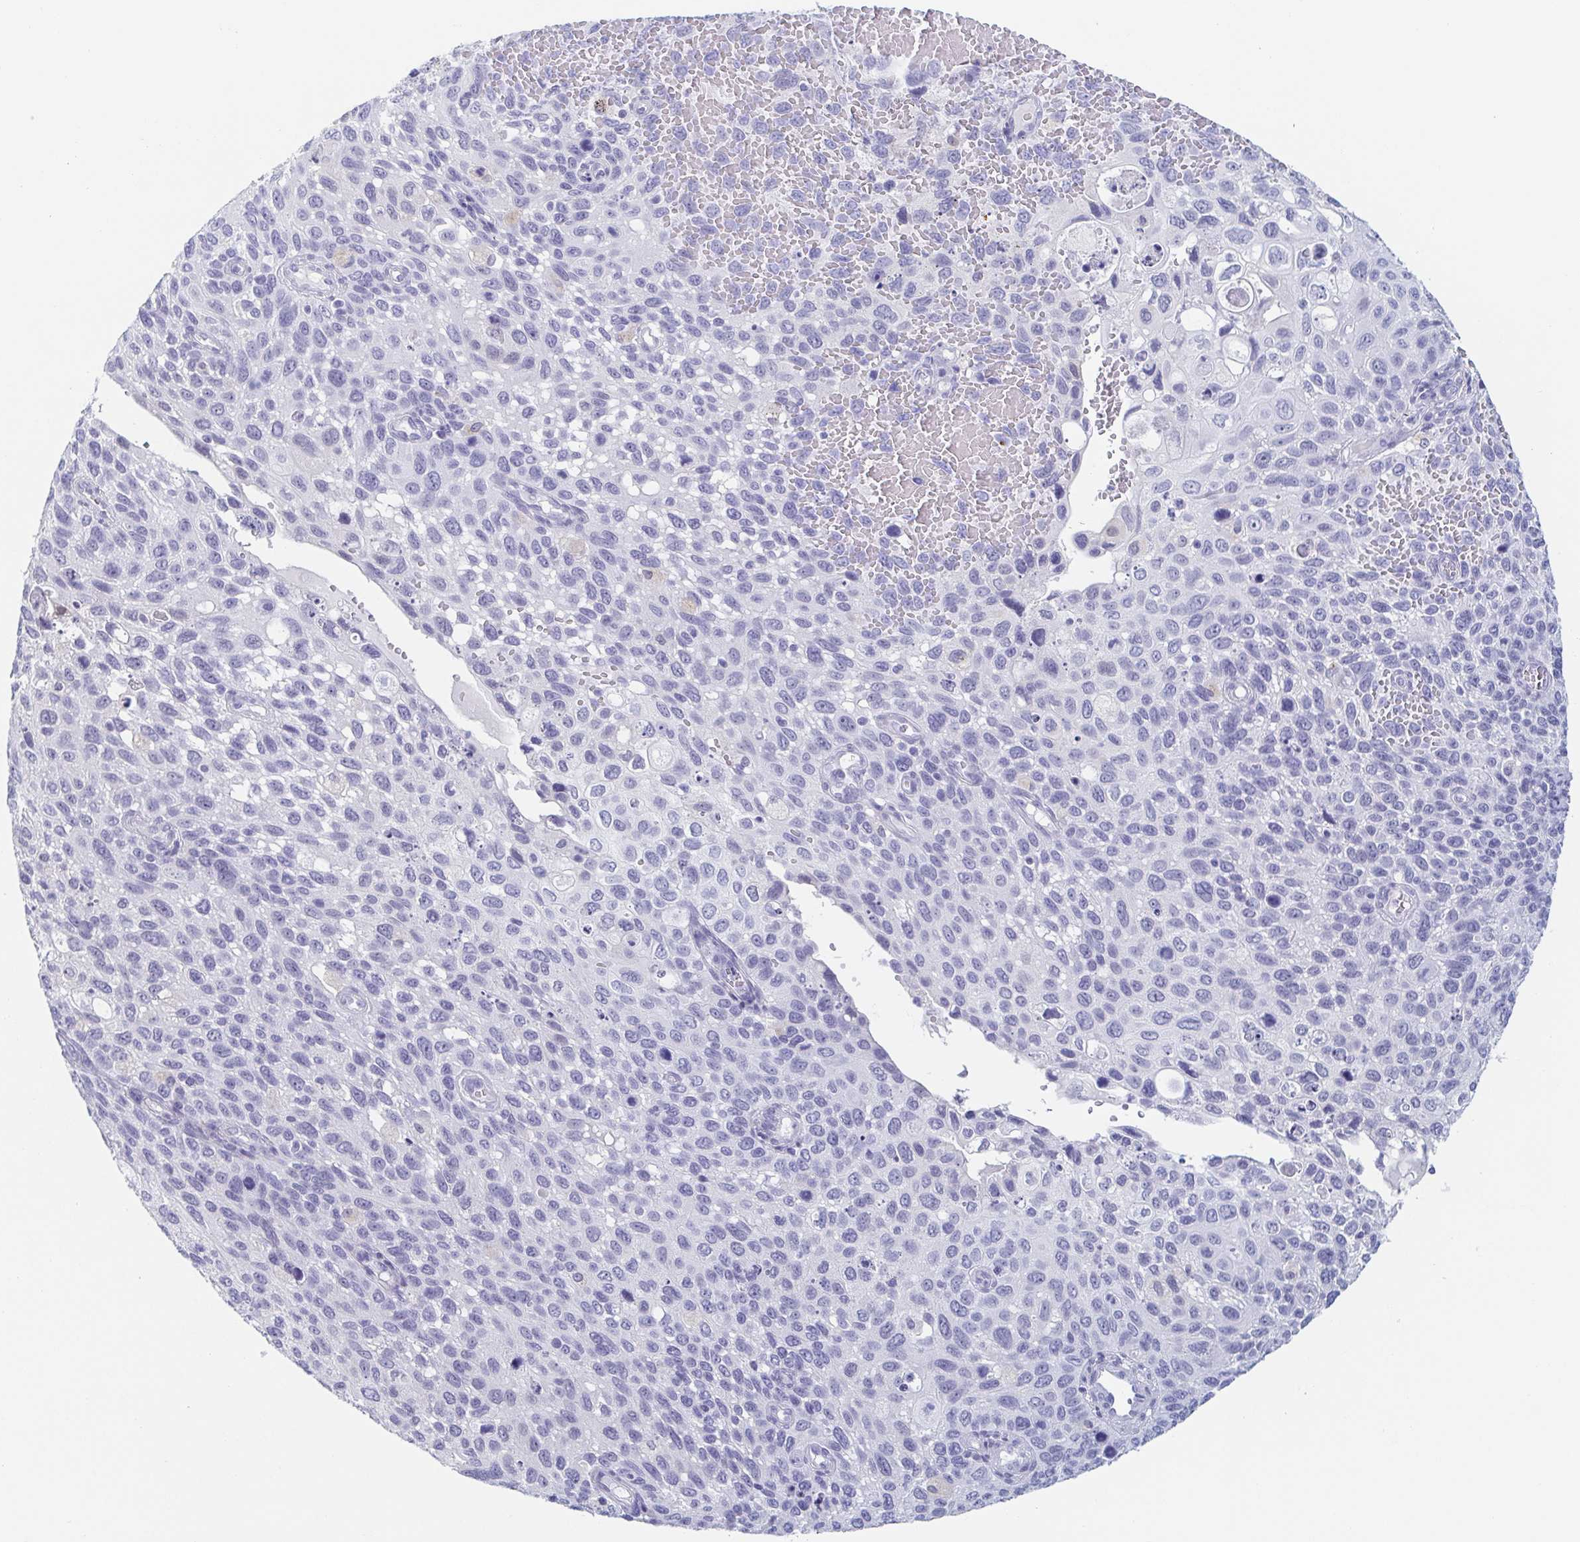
{"staining": {"intensity": "negative", "quantity": "none", "location": "none"}, "tissue": "cervical cancer", "cell_type": "Tumor cells", "image_type": "cancer", "snomed": [{"axis": "morphology", "description": "Squamous cell carcinoma, NOS"}, {"axis": "topography", "description": "Cervix"}], "caption": "Protein analysis of squamous cell carcinoma (cervical) displays no significant positivity in tumor cells.", "gene": "REG4", "patient": {"sex": "female", "age": 70}}